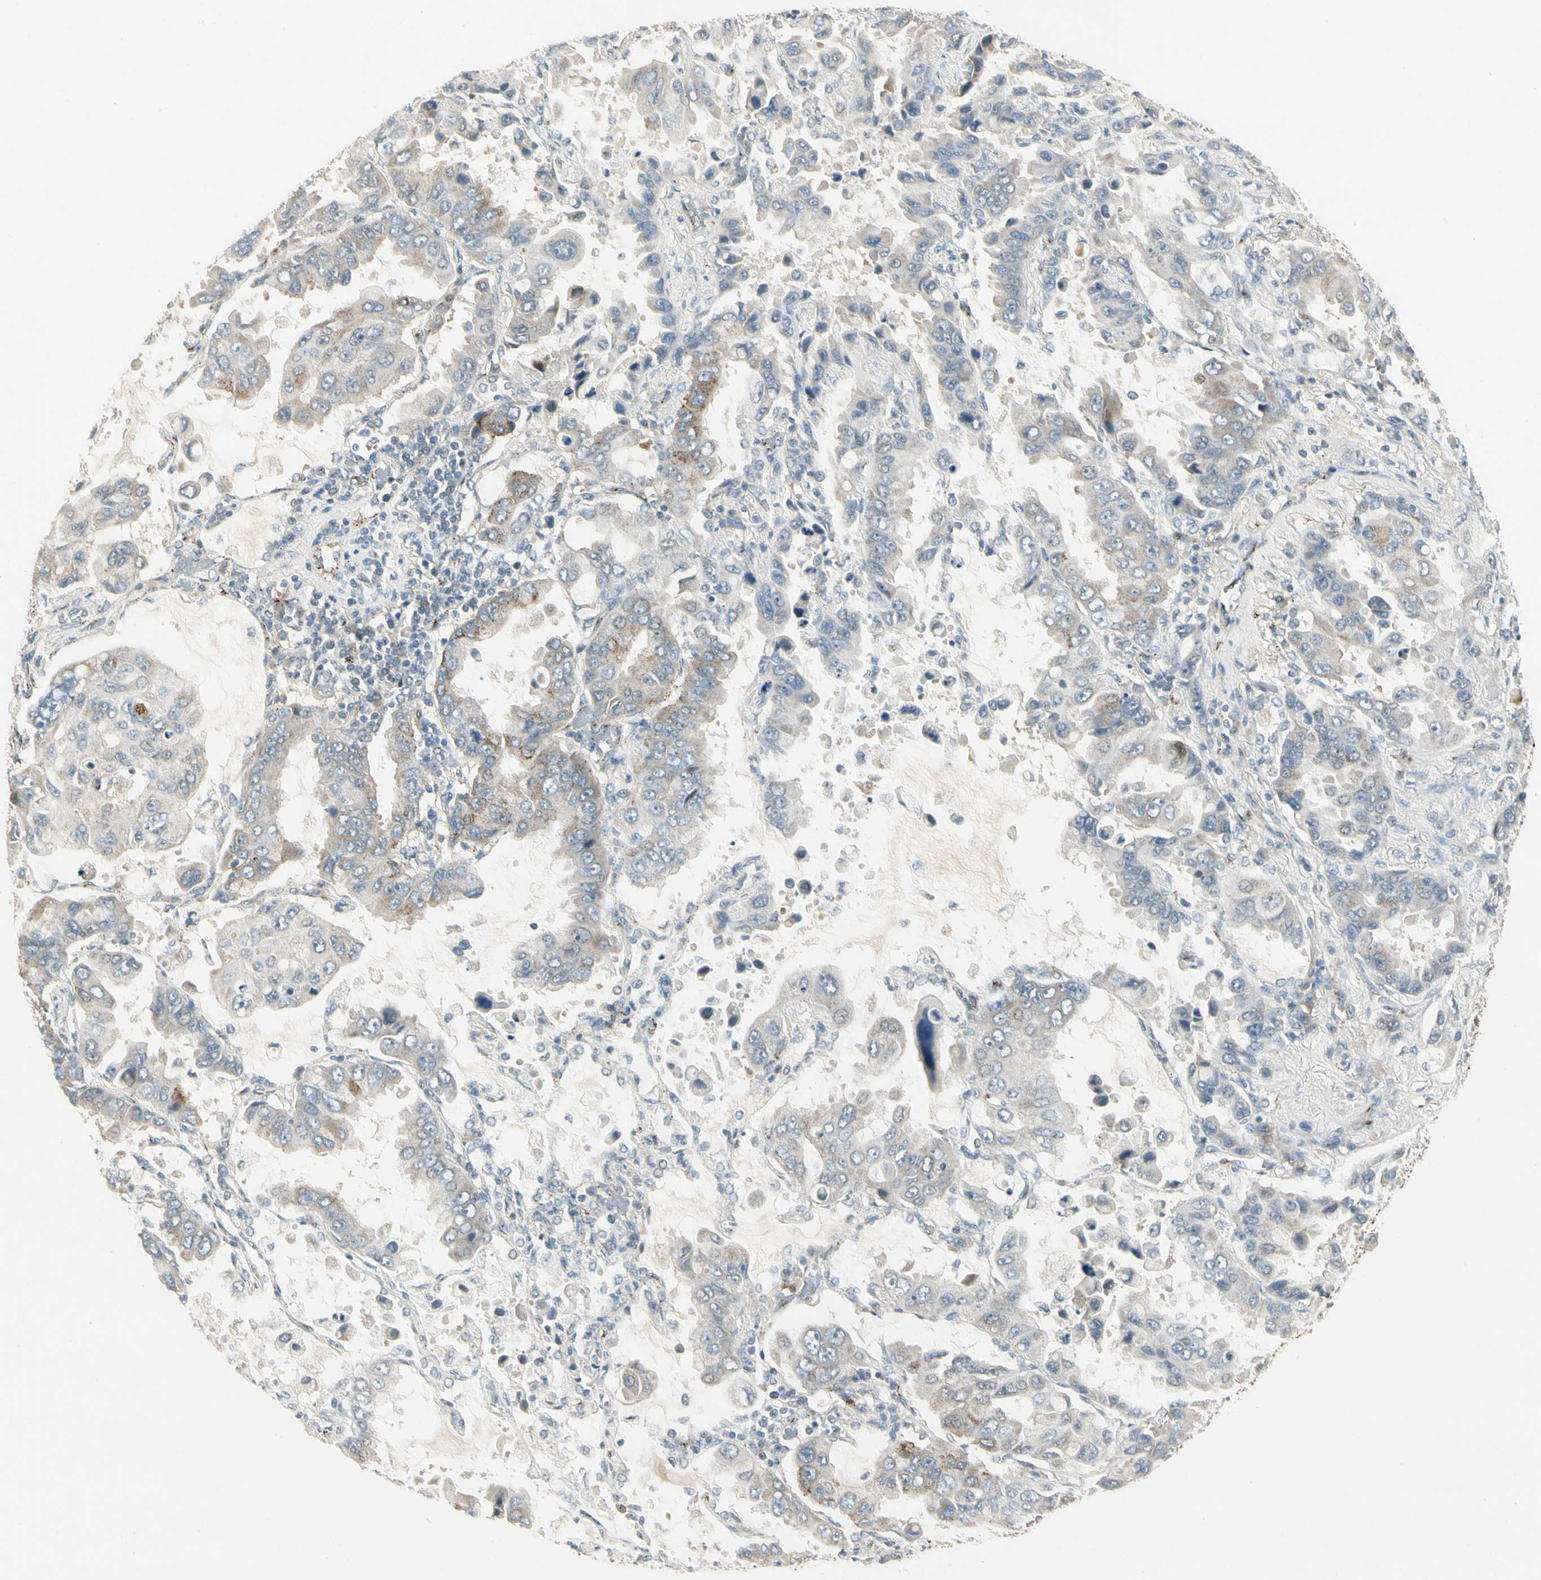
{"staining": {"intensity": "weak", "quantity": "<25%", "location": "cytoplasmic/membranous"}, "tissue": "lung cancer", "cell_type": "Tumor cells", "image_type": "cancer", "snomed": [{"axis": "morphology", "description": "Adenocarcinoma, NOS"}, {"axis": "topography", "description": "Lung"}], "caption": "Immunohistochemistry (IHC) of human lung cancer (adenocarcinoma) displays no expression in tumor cells.", "gene": "MANSC1", "patient": {"sex": "male", "age": 64}}